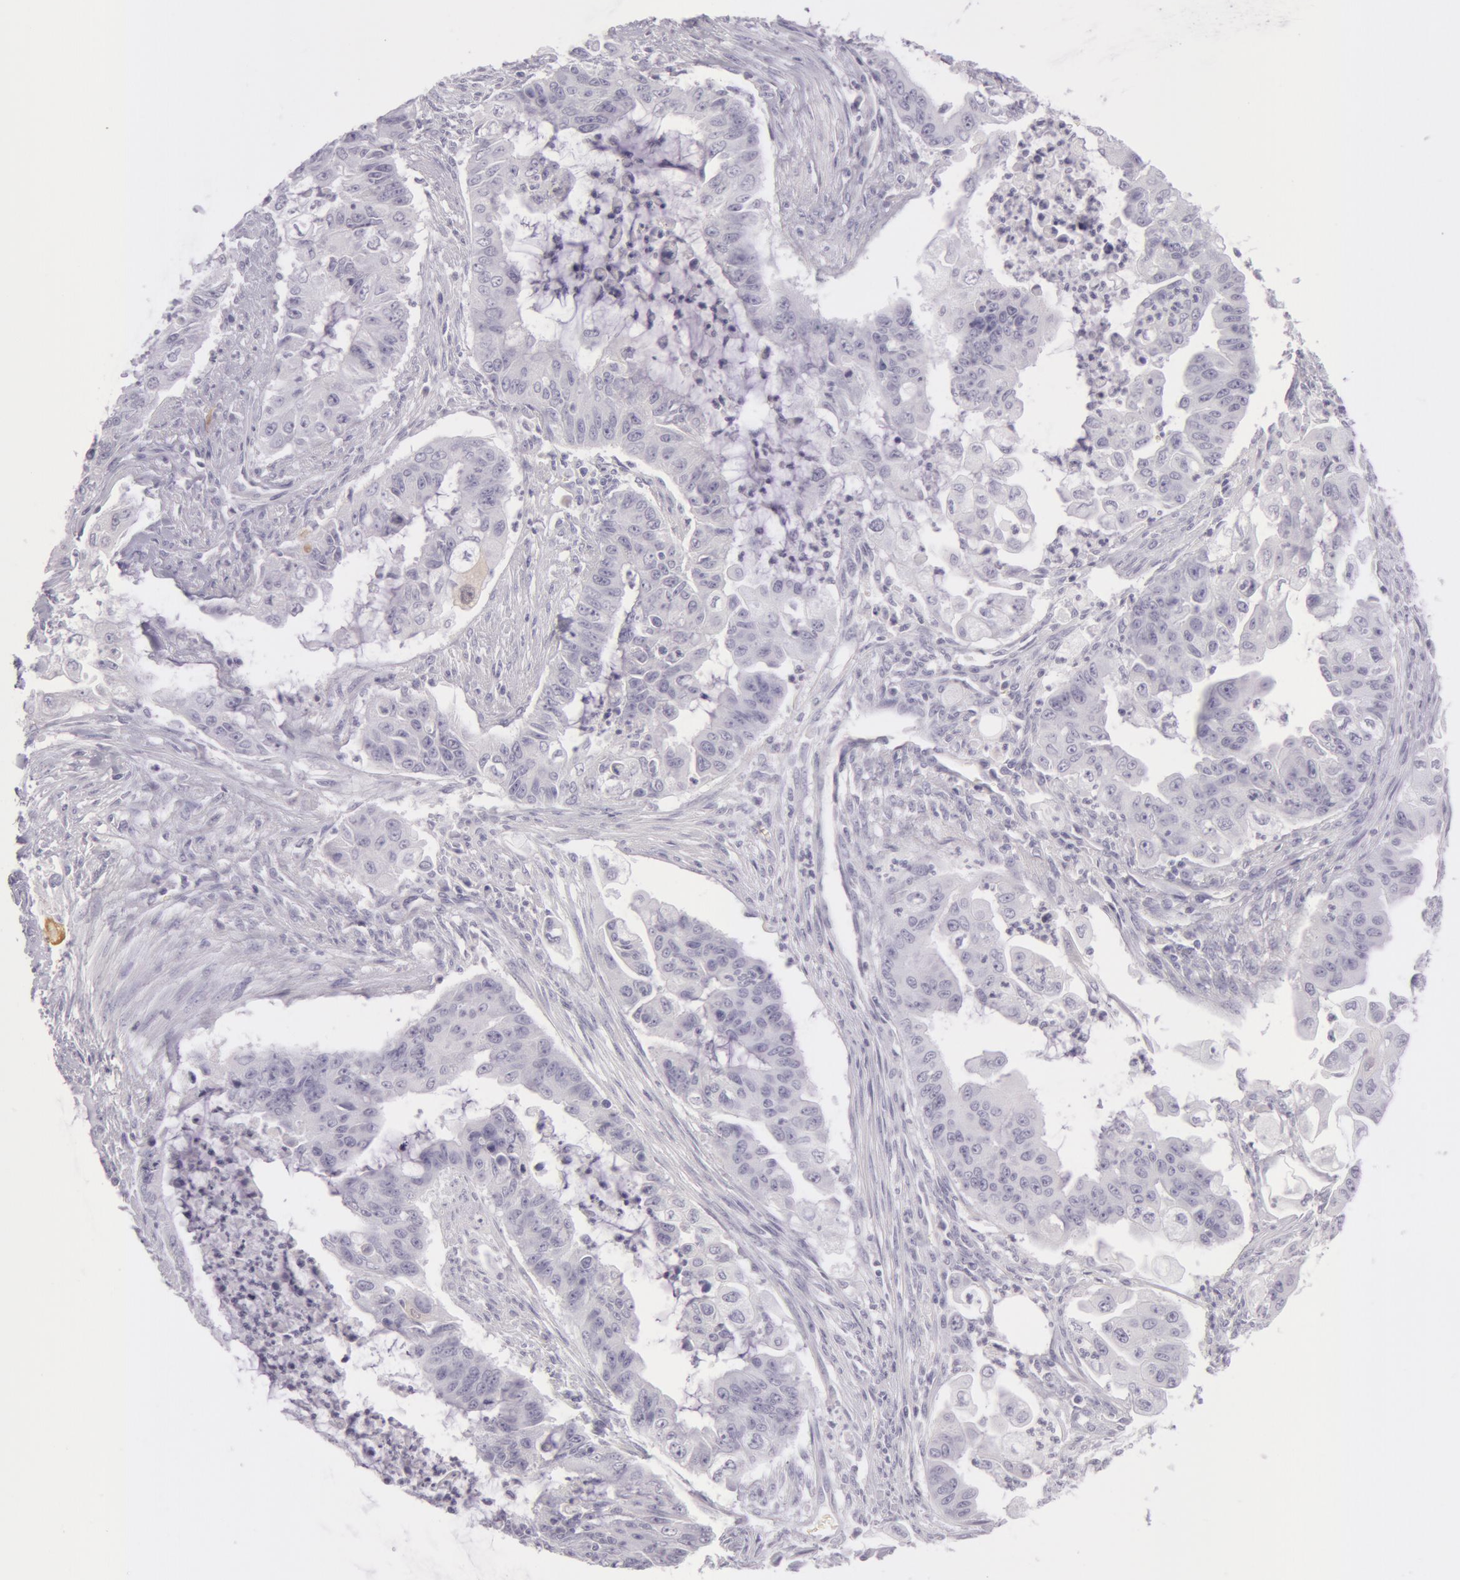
{"staining": {"intensity": "negative", "quantity": "none", "location": "none"}, "tissue": "endometrial cancer", "cell_type": "Tumor cells", "image_type": "cancer", "snomed": [{"axis": "morphology", "description": "Adenocarcinoma, NOS"}, {"axis": "topography", "description": "Endometrium"}], "caption": "Image shows no significant protein staining in tumor cells of endometrial cancer.", "gene": "CKB", "patient": {"sex": "female", "age": 75}}